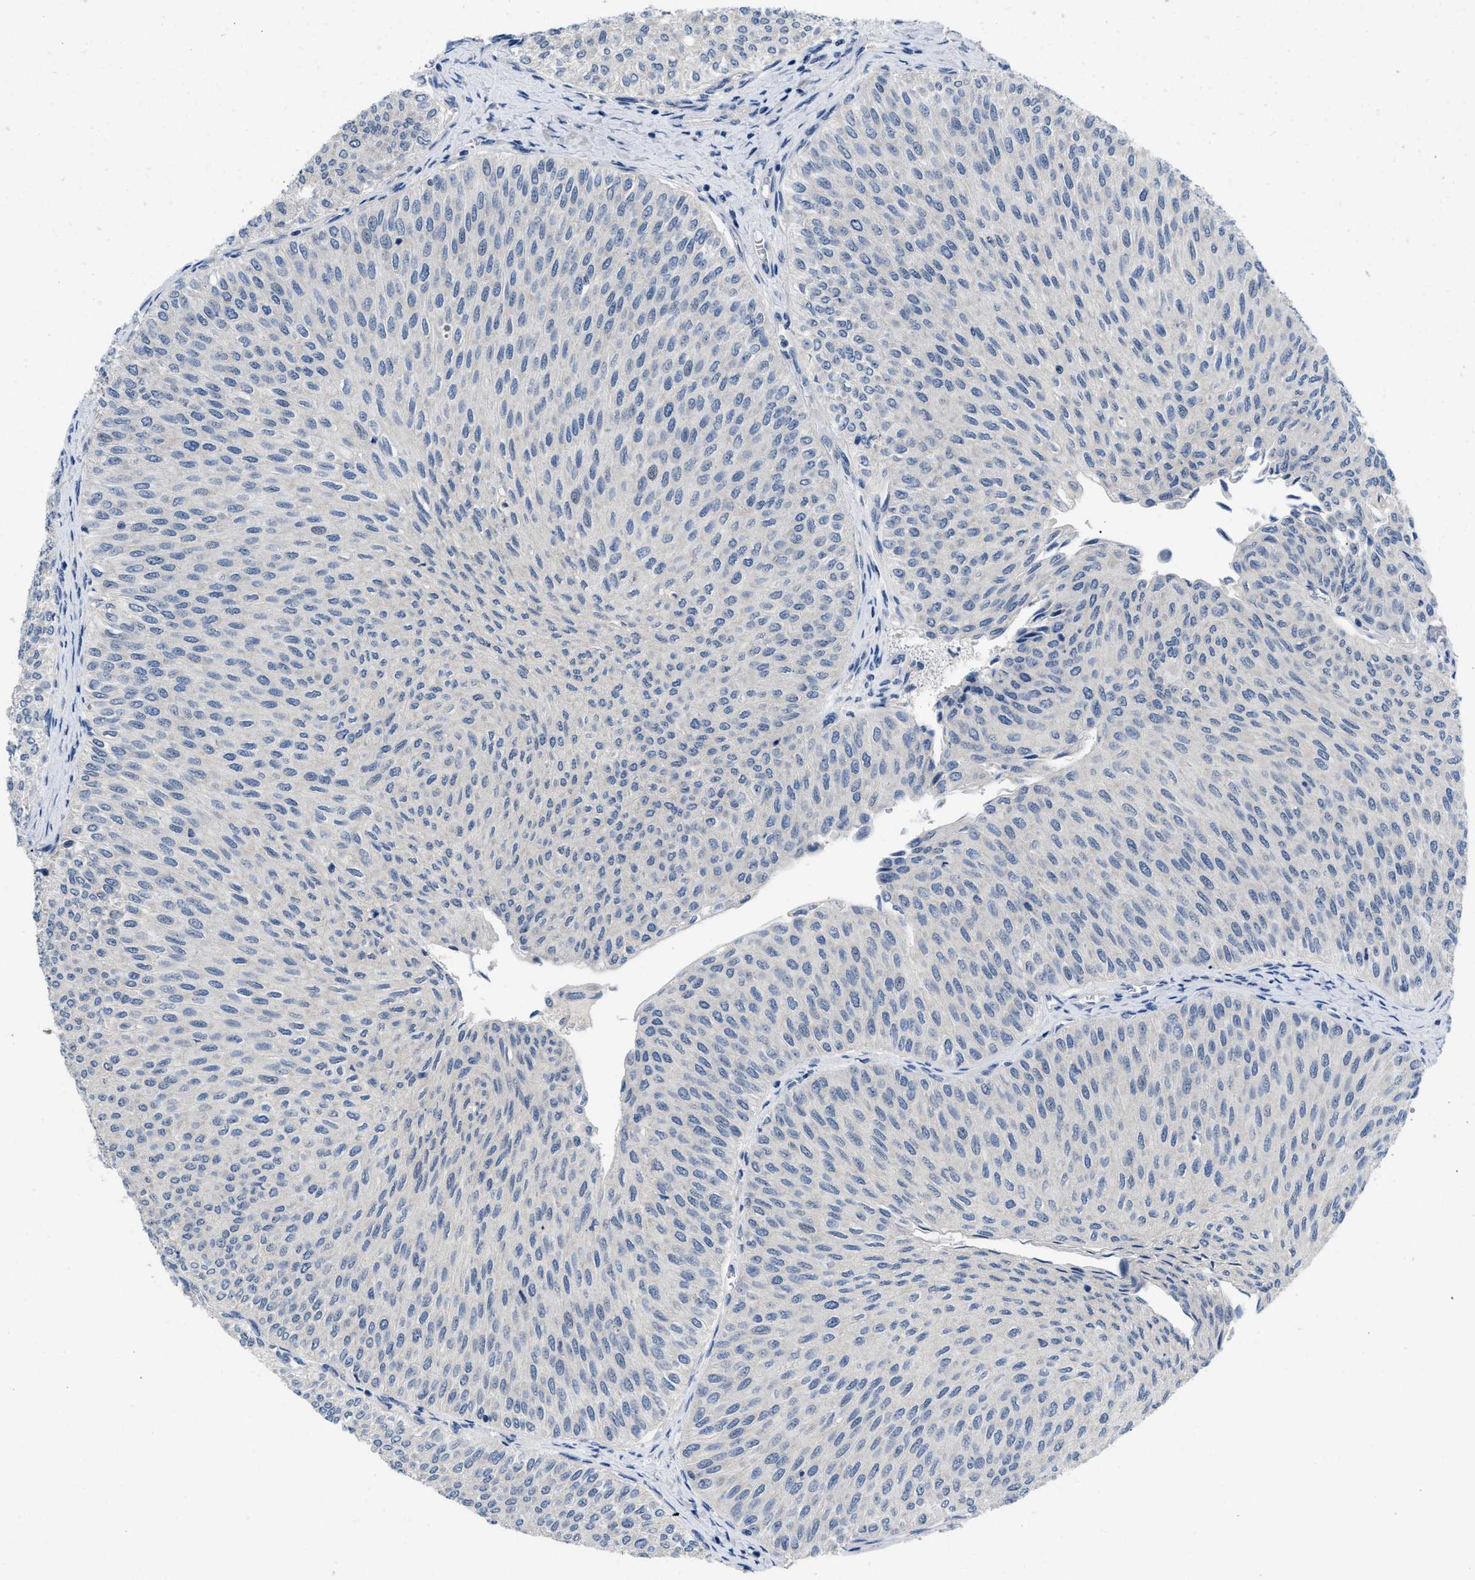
{"staining": {"intensity": "negative", "quantity": "none", "location": "none"}, "tissue": "urothelial cancer", "cell_type": "Tumor cells", "image_type": "cancer", "snomed": [{"axis": "morphology", "description": "Urothelial carcinoma, Low grade"}, {"axis": "topography", "description": "Urinary bladder"}], "caption": "IHC image of neoplastic tissue: human urothelial cancer stained with DAB displays no significant protein staining in tumor cells.", "gene": "PYY", "patient": {"sex": "male", "age": 78}}